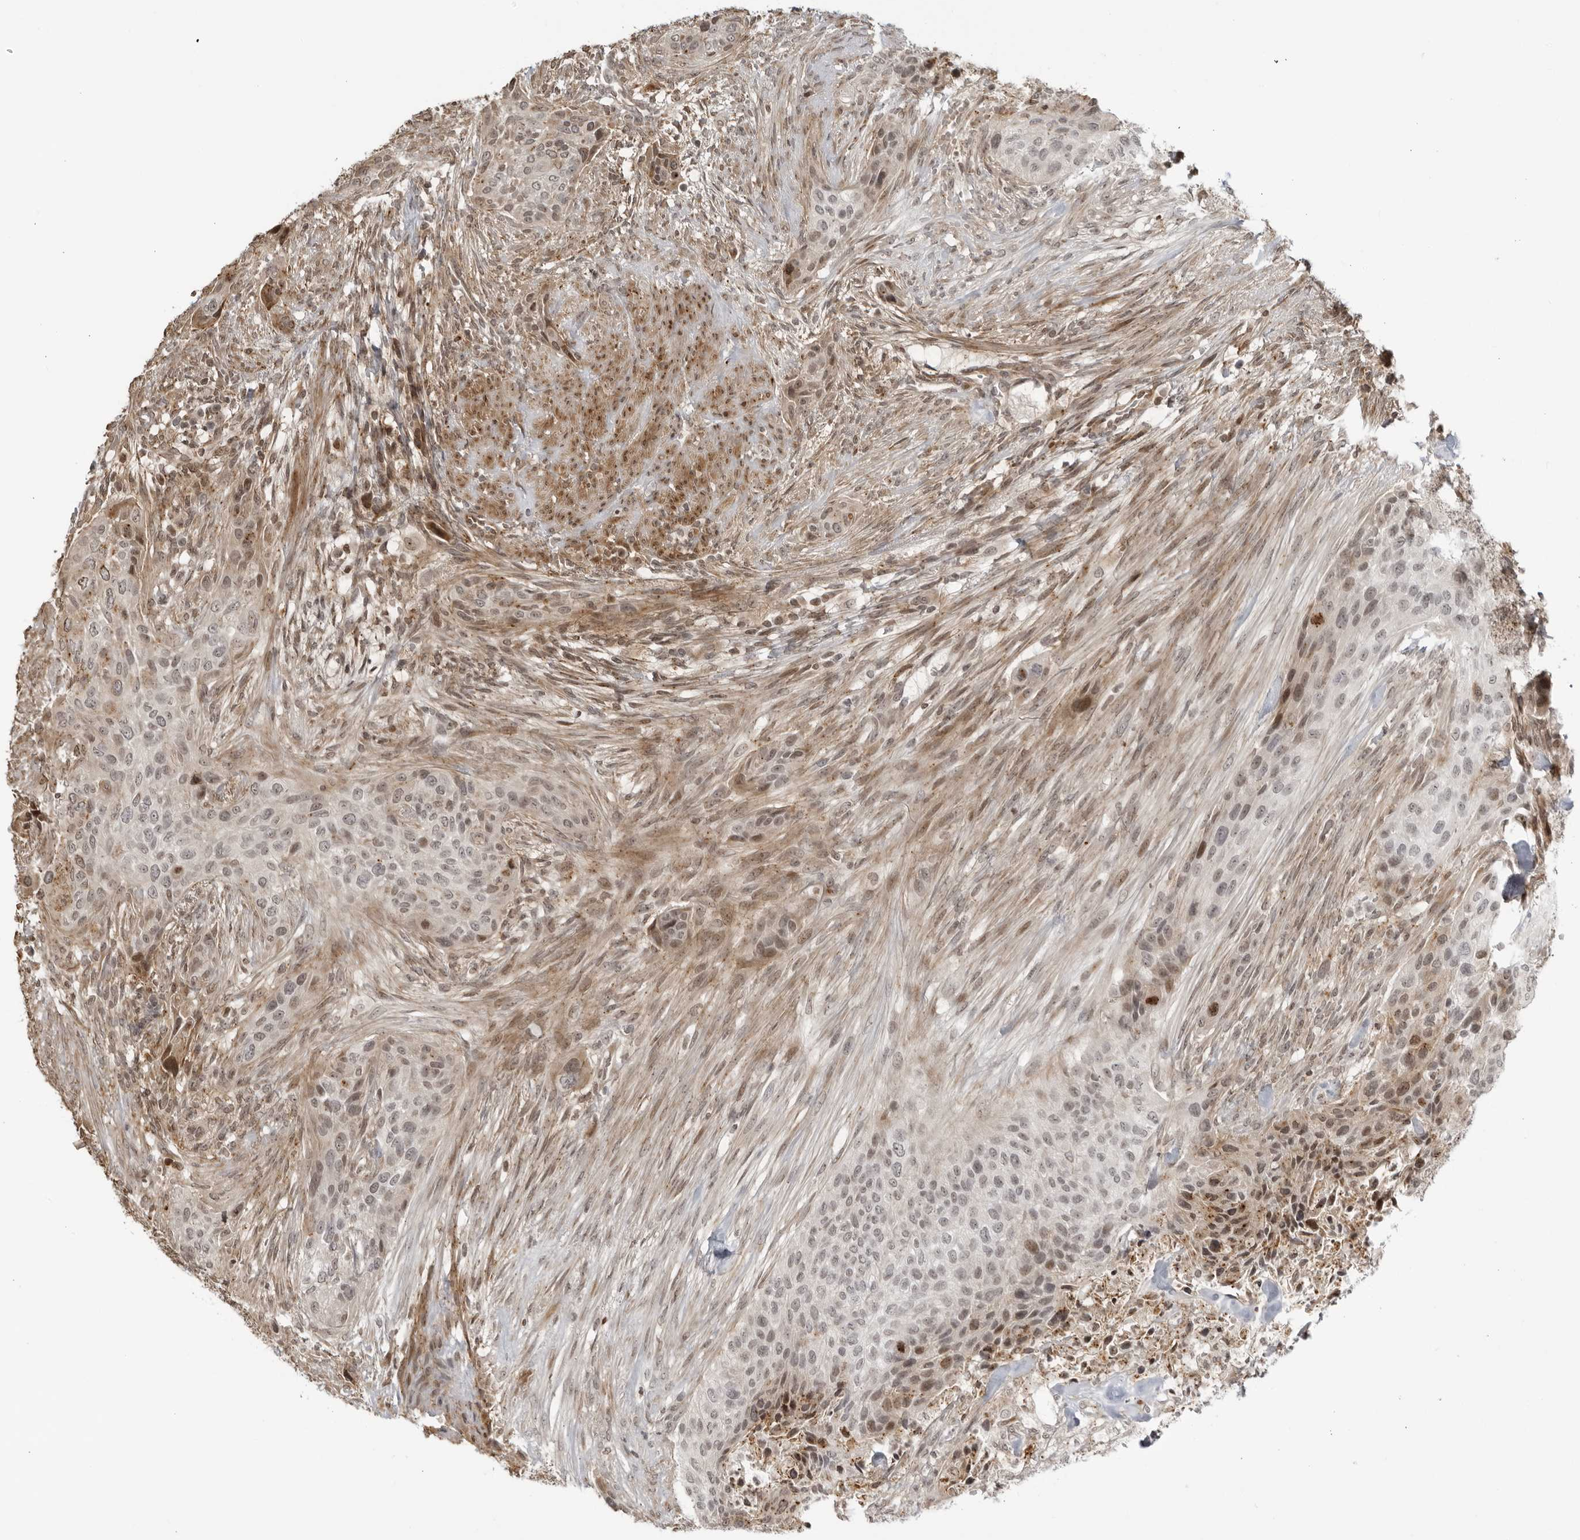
{"staining": {"intensity": "weak", "quantity": ">75%", "location": "nuclear"}, "tissue": "urothelial cancer", "cell_type": "Tumor cells", "image_type": "cancer", "snomed": [{"axis": "morphology", "description": "Urothelial carcinoma, High grade"}, {"axis": "topography", "description": "Urinary bladder"}], "caption": "High-power microscopy captured an IHC photomicrograph of high-grade urothelial carcinoma, revealing weak nuclear expression in approximately >75% of tumor cells.", "gene": "TCF21", "patient": {"sex": "male", "age": 35}}